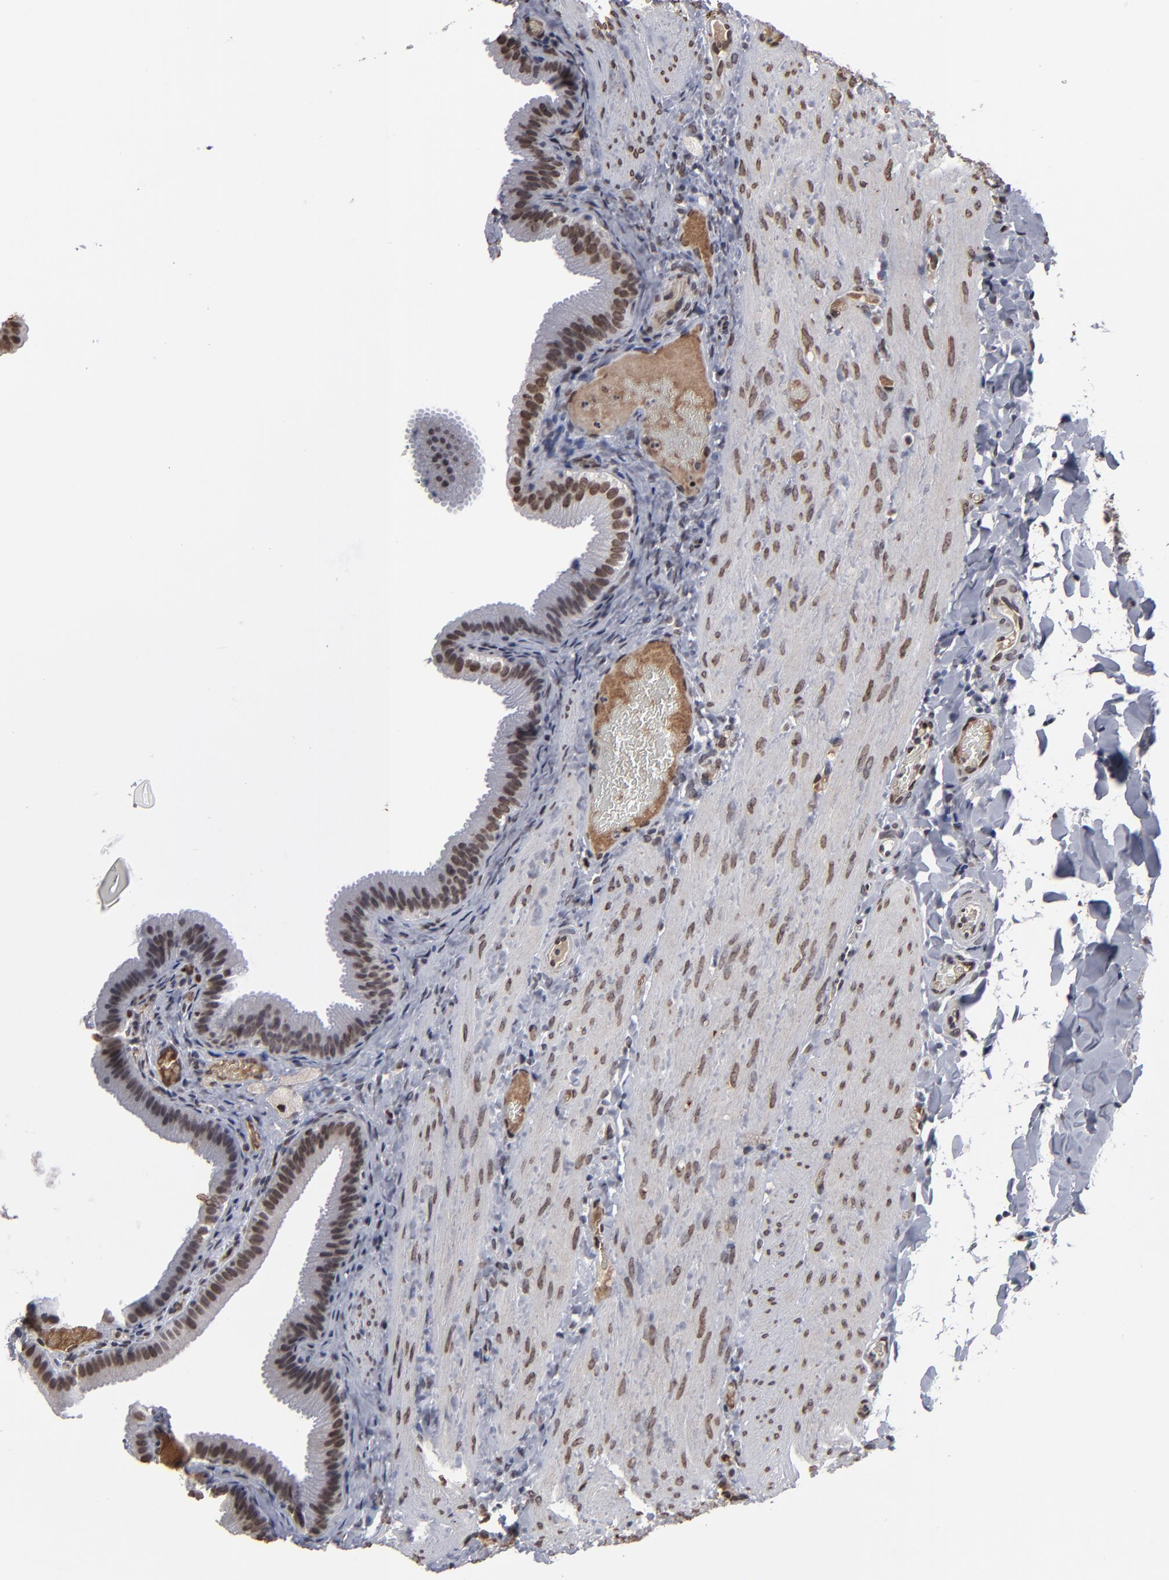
{"staining": {"intensity": "moderate", "quantity": ">75%", "location": "nuclear"}, "tissue": "gallbladder", "cell_type": "Glandular cells", "image_type": "normal", "snomed": [{"axis": "morphology", "description": "Normal tissue, NOS"}, {"axis": "topography", "description": "Gallbladder"}], "caption": "Moderate nuclear expression is appreciated in approximately >75% of glandular cells in benign gallbladder. (DAB IHC, brown staining for protein, blue staining for nuclei).", "gene": "BAZ1A", "patient": {"sex": "female", "age": 24}}